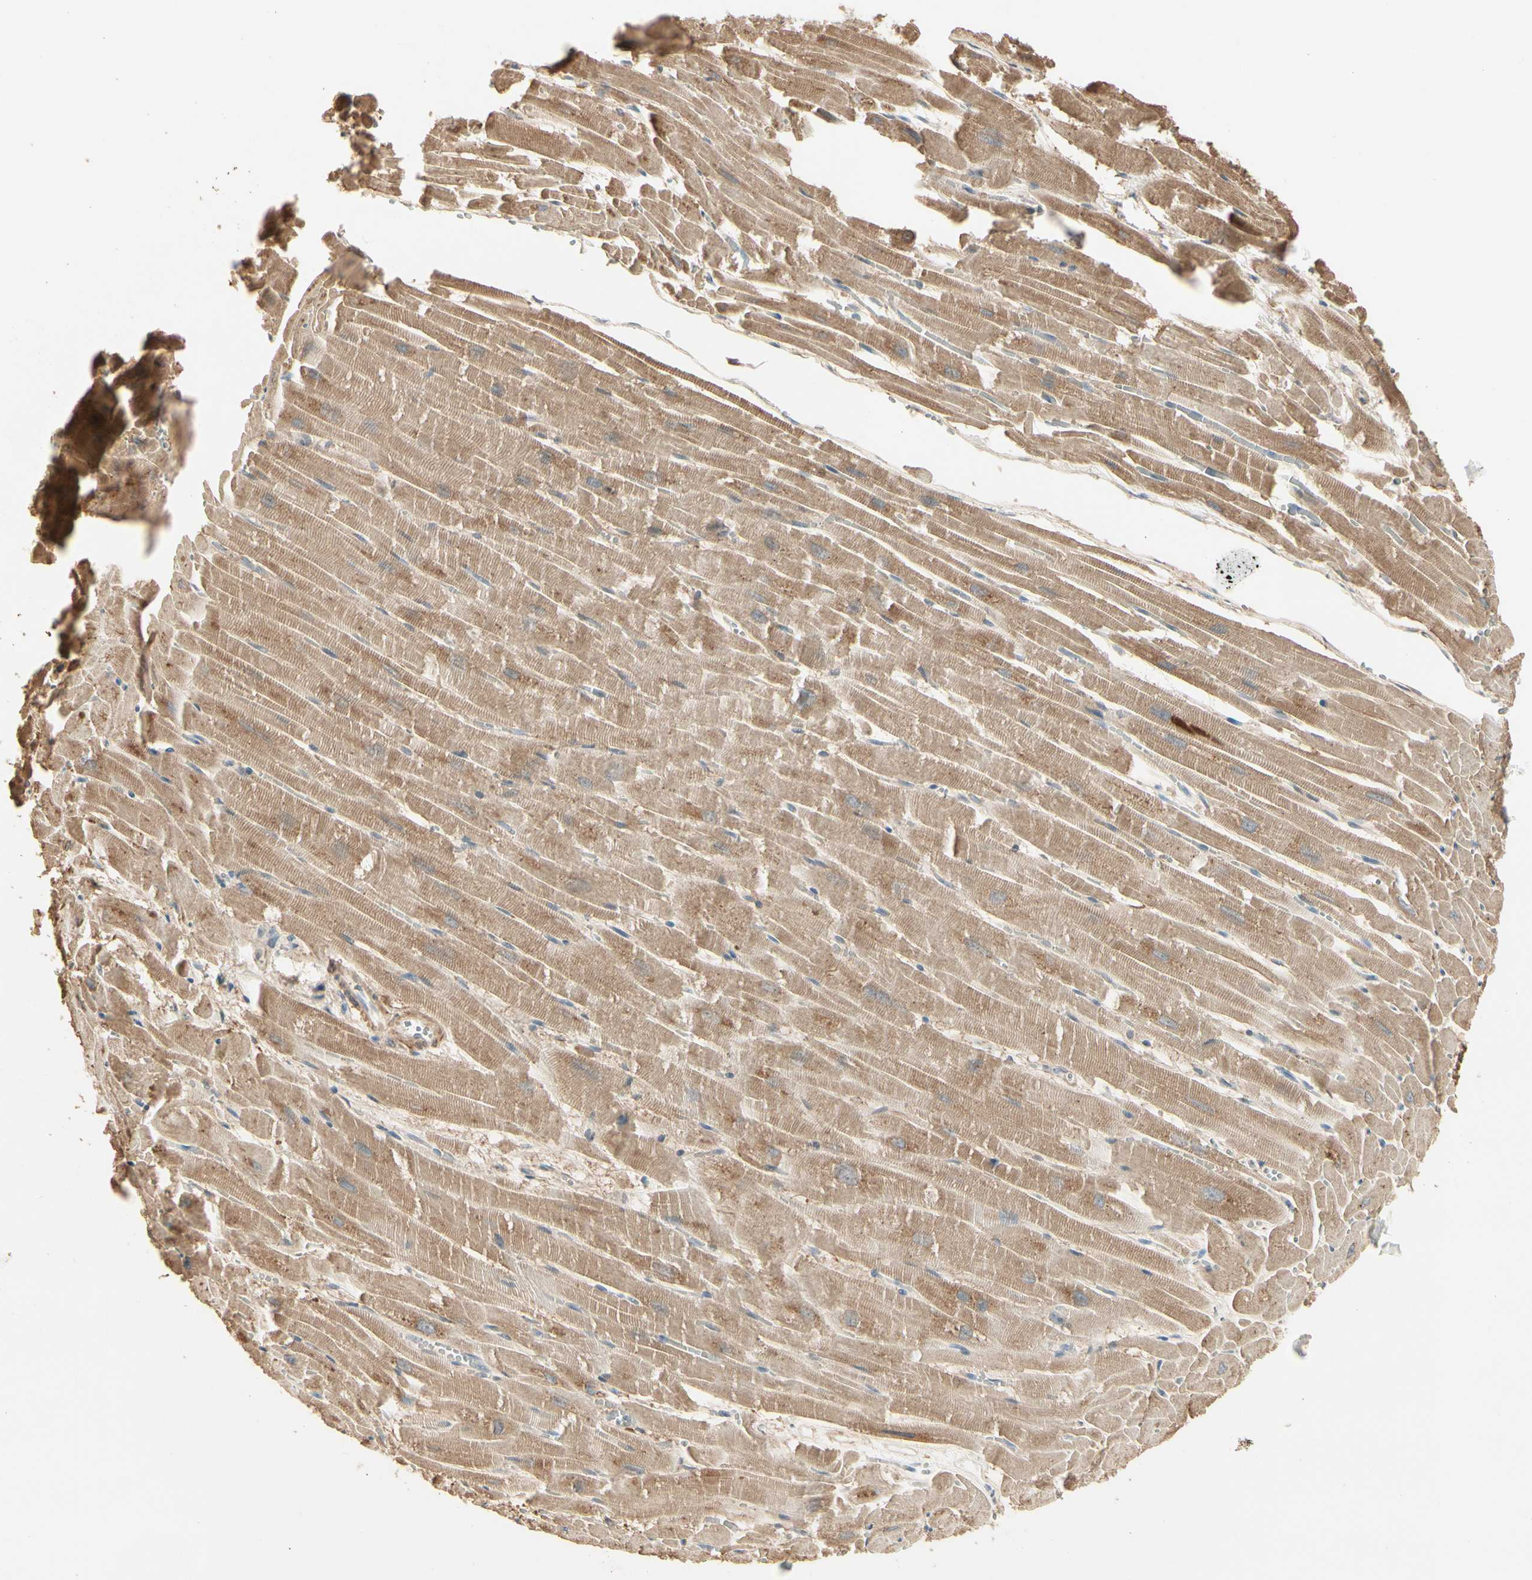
{"staining": {"intensity": "moderate", "quantity": ">75%", "location": "cytoplasmic/membranous"}, "tissue": "heart muscle", "cell_type": "Cardiomyocytes", "image_type": "normal", "snomed": [{"axis": "morphology", "description": "Normal tissue, NOS"}, {"axis": "topography", "description": "Heart"}], "caption": "Unremarkable heart muscle reveals moderate cytoplasmic/membranous positivity in approximately >75% of cardiomyocytes The protein is shown in brown color, while the nuclei are stained blue..", "gene": "IRAG1", "patient": {"sex": "female", "age": 19}}